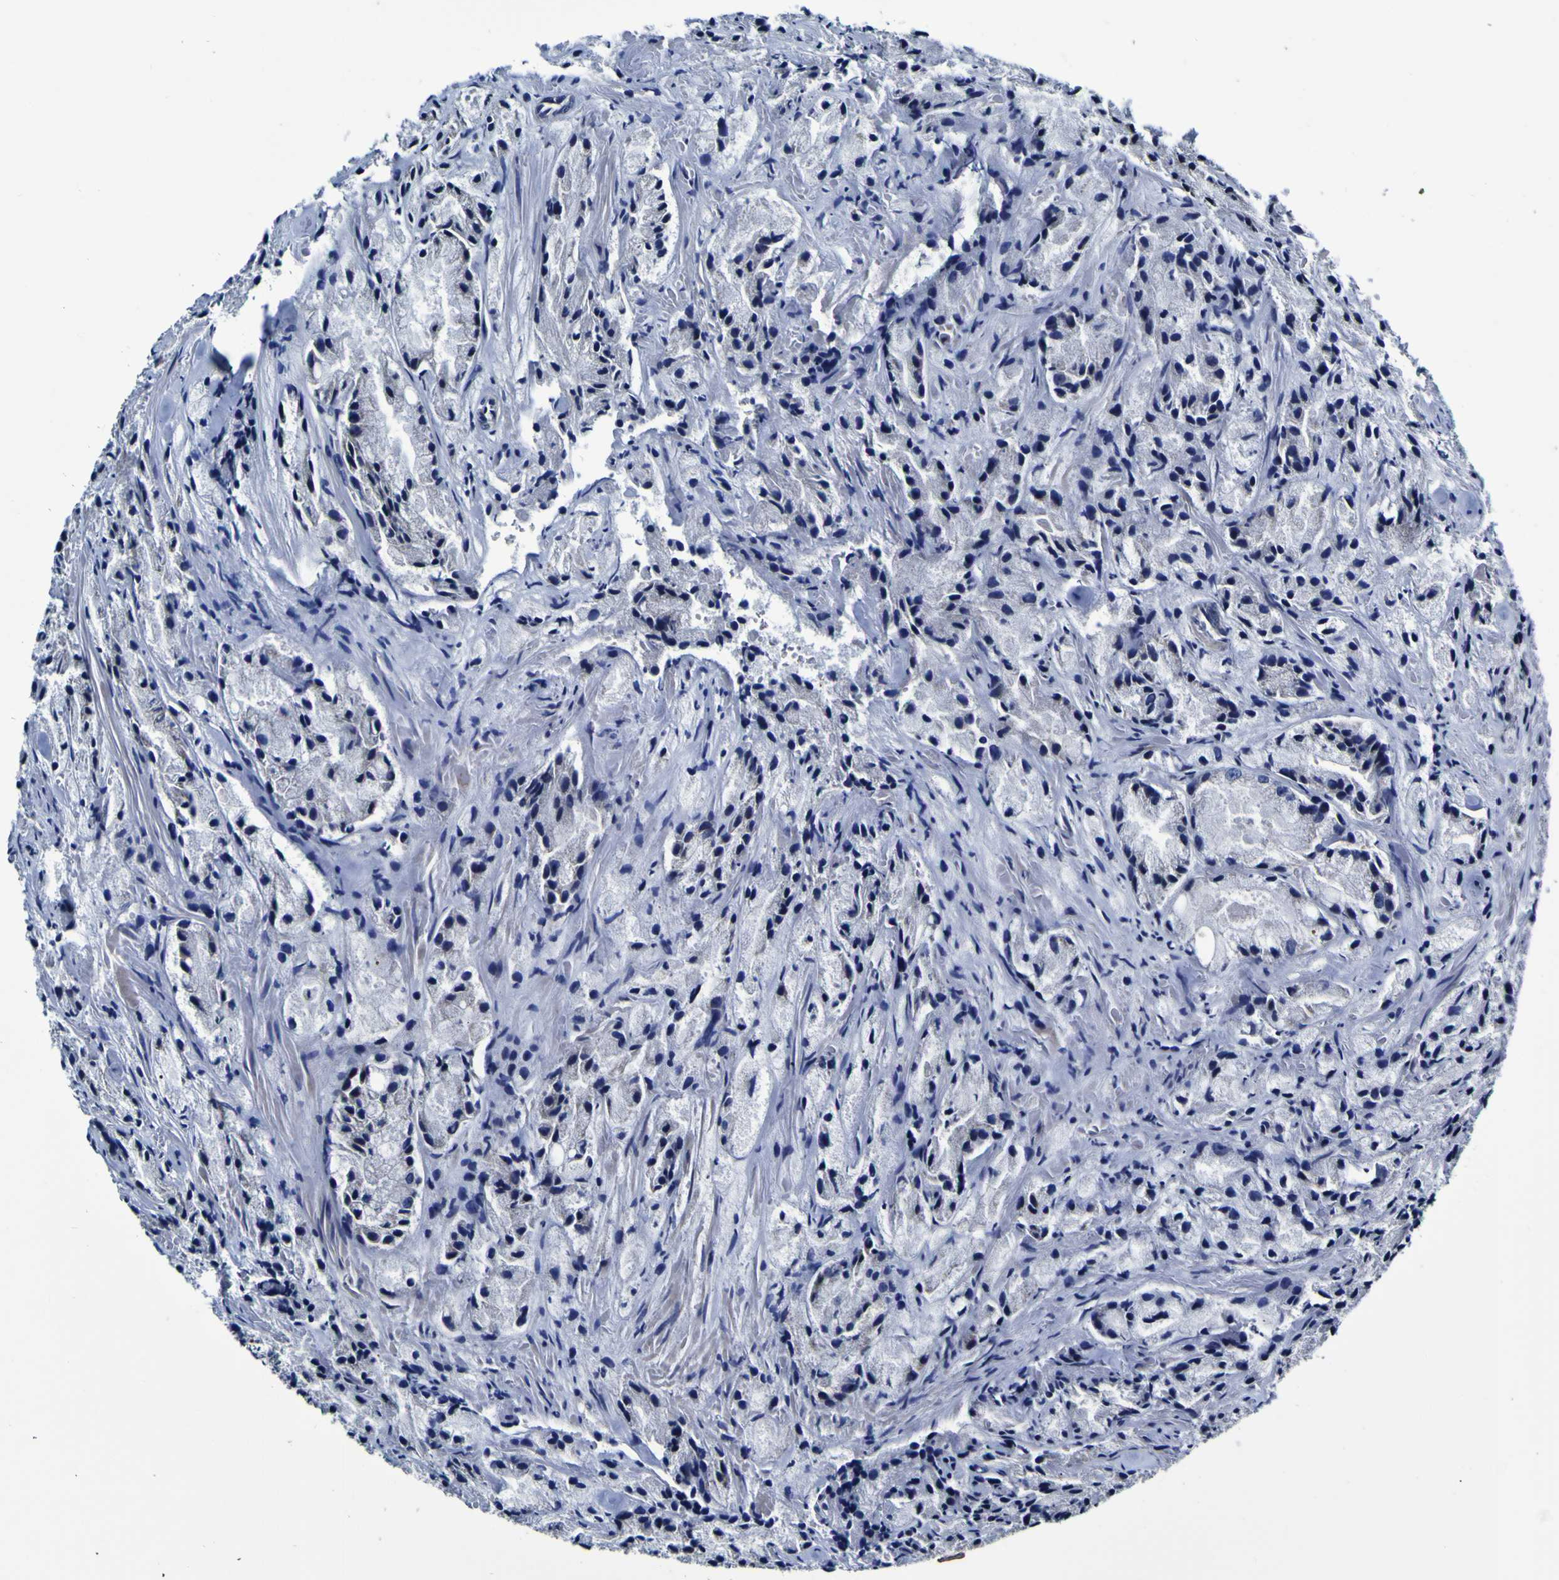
{"staining": {"intensity": "negative", "quantity": "none", "location": "none"}, "tissue": "prostate cancer", "cell_type": "Tumor cells", "image_type": "cancer", "snomed": [{"axis": "morphology", "description": "Adenocarcinoma, Low grade"}, {"axis": "topography", "description": "Prostate"}], "caption": "Histopathology image shows no protein expression in tumor cells of prostate adenocarcinoma (low-grade) tissue. (Stains: DAB IHC with hematoxylin counter stain, Microscopy: brightfield microscopy at high magnification).", "gene": "PANK4", "patient": {"sex": "male", "age": 64}}